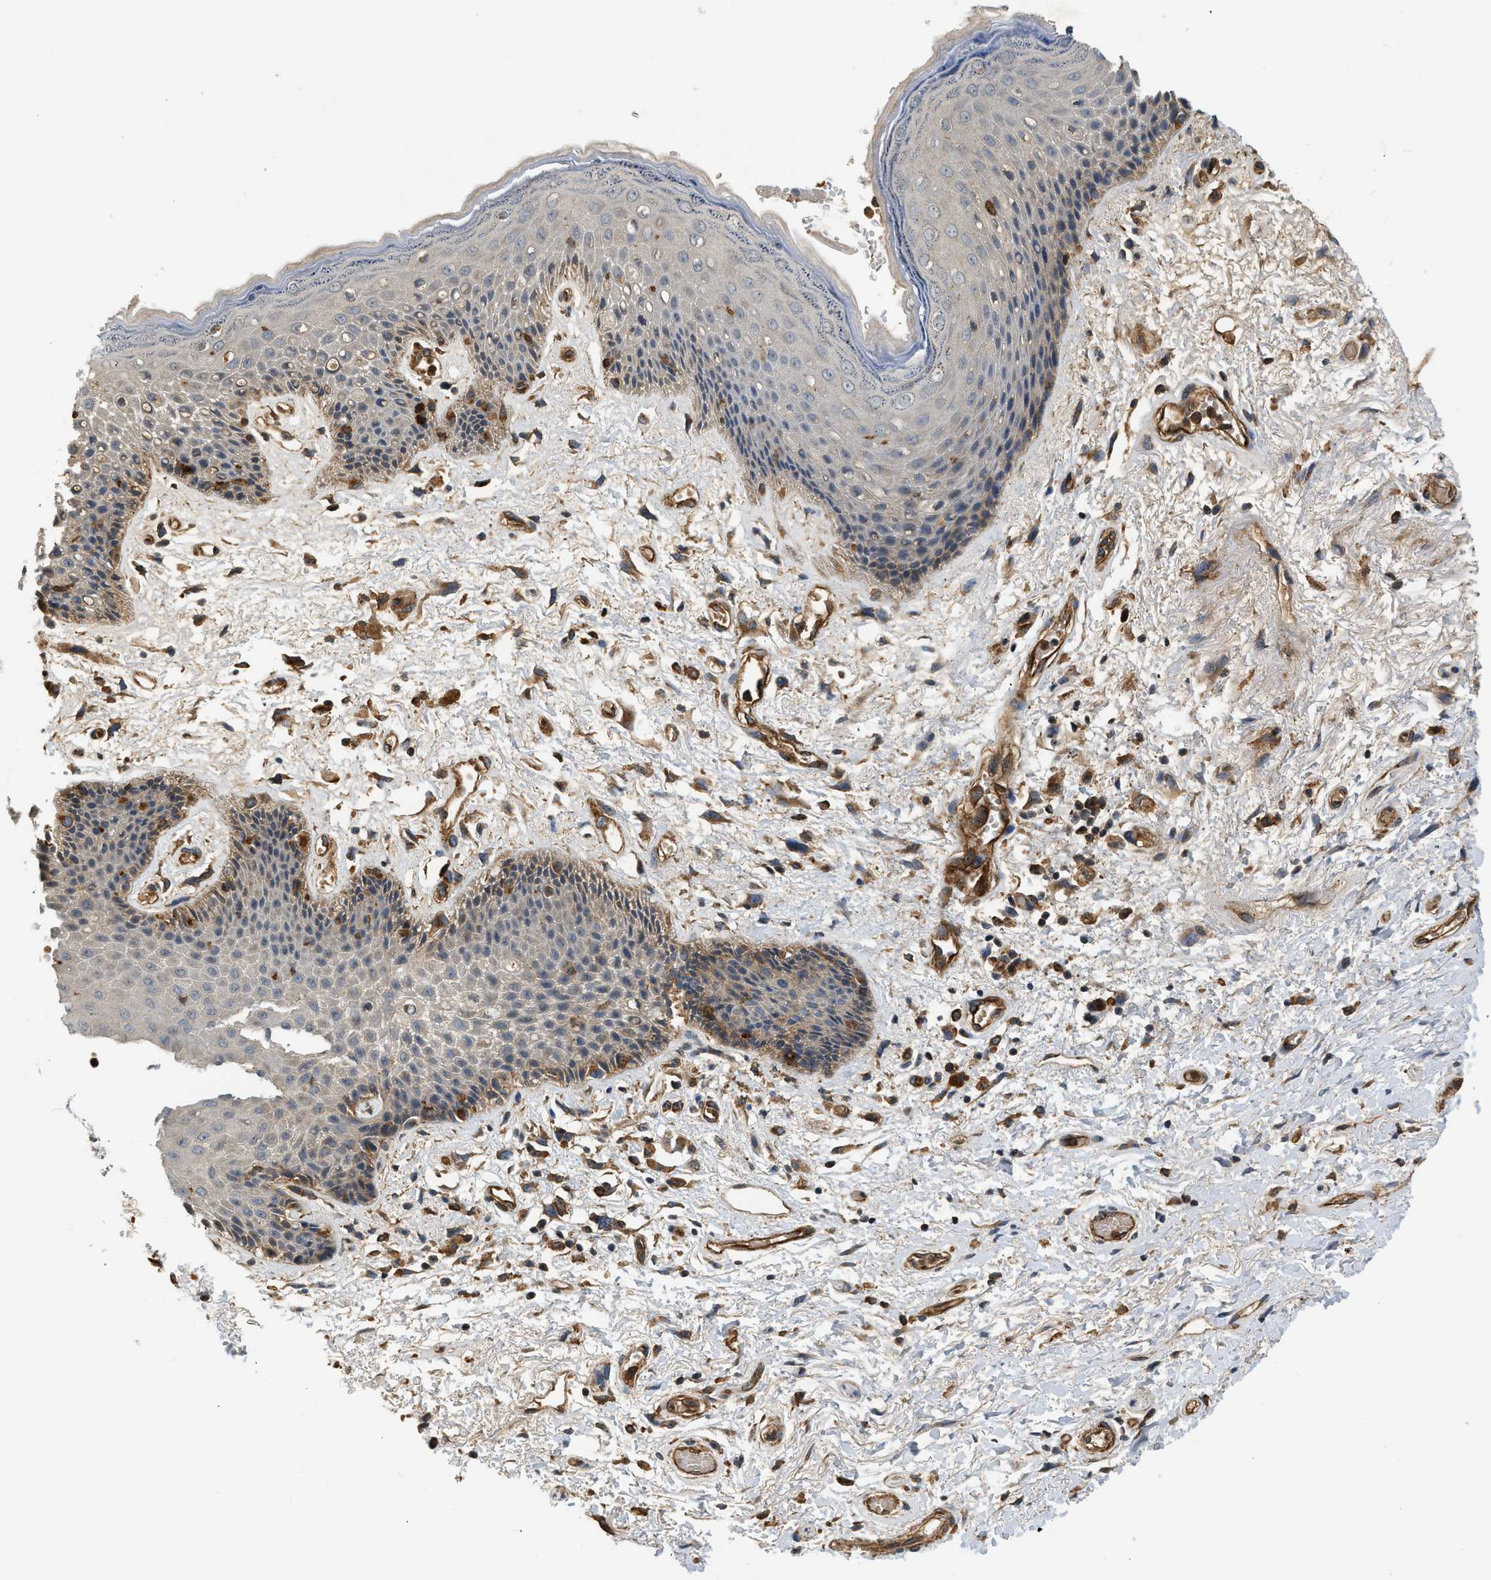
{"staining": {"intensity": "moderate", "quantity": "<25%", "location": "cytoplasmic/membranous"}, "tissue": "skin", "cell_type": "Epidermal cells", "image_type": "normal", "snomed": [{"axis": "morphology", "description": "Normal tissue, NOS"}, {"axis": "topography", "description": "Anal"}], "caption": "Epidermal cells display low levels of moderate cytoplasmic/membranous staining in about <25% of cells in benign human skin. The protein of interest is shown in brown color, while the nuclei are stained blue.", "gene": "HIP1", "patient": {"sex": "female", "age": 46}}